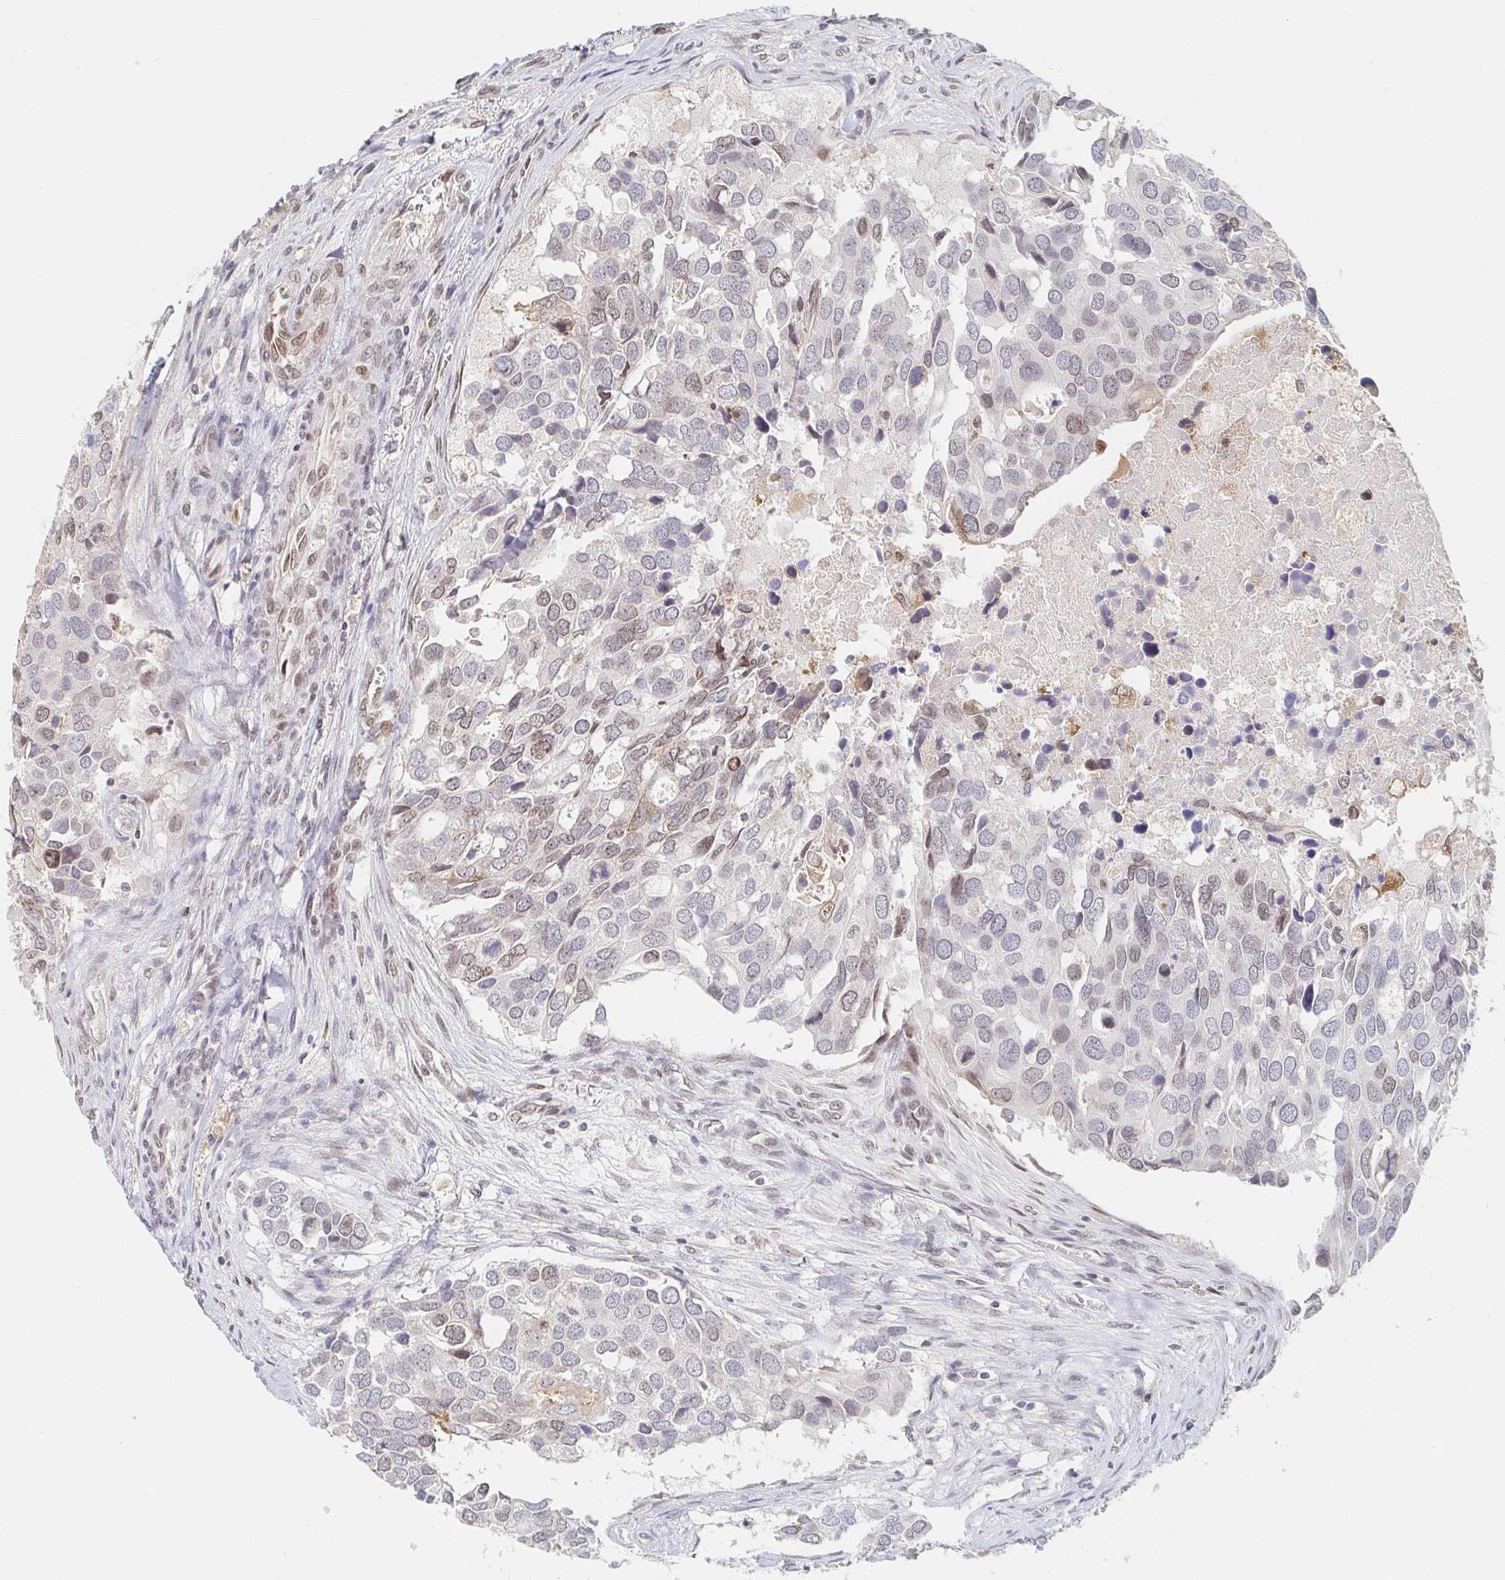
{"staining": {"intensity": "weak", "quantity": "<25%", "location": "nuclear"}, "tissue": "breast cancer", "cell_type": "Tumor cells", "image_type": "cancer", "snomed": [{"axis": "morphology", "description": "Duct carcinoma"}, {"axis": "topography", "description": "Breast"}], "caption": "The IHC image has no significant staining in tumor cells of breast infiltrating ductal carcinoma tissue.", "gene": "CHD2", "patient": {"sex": "female", "age": 83}}